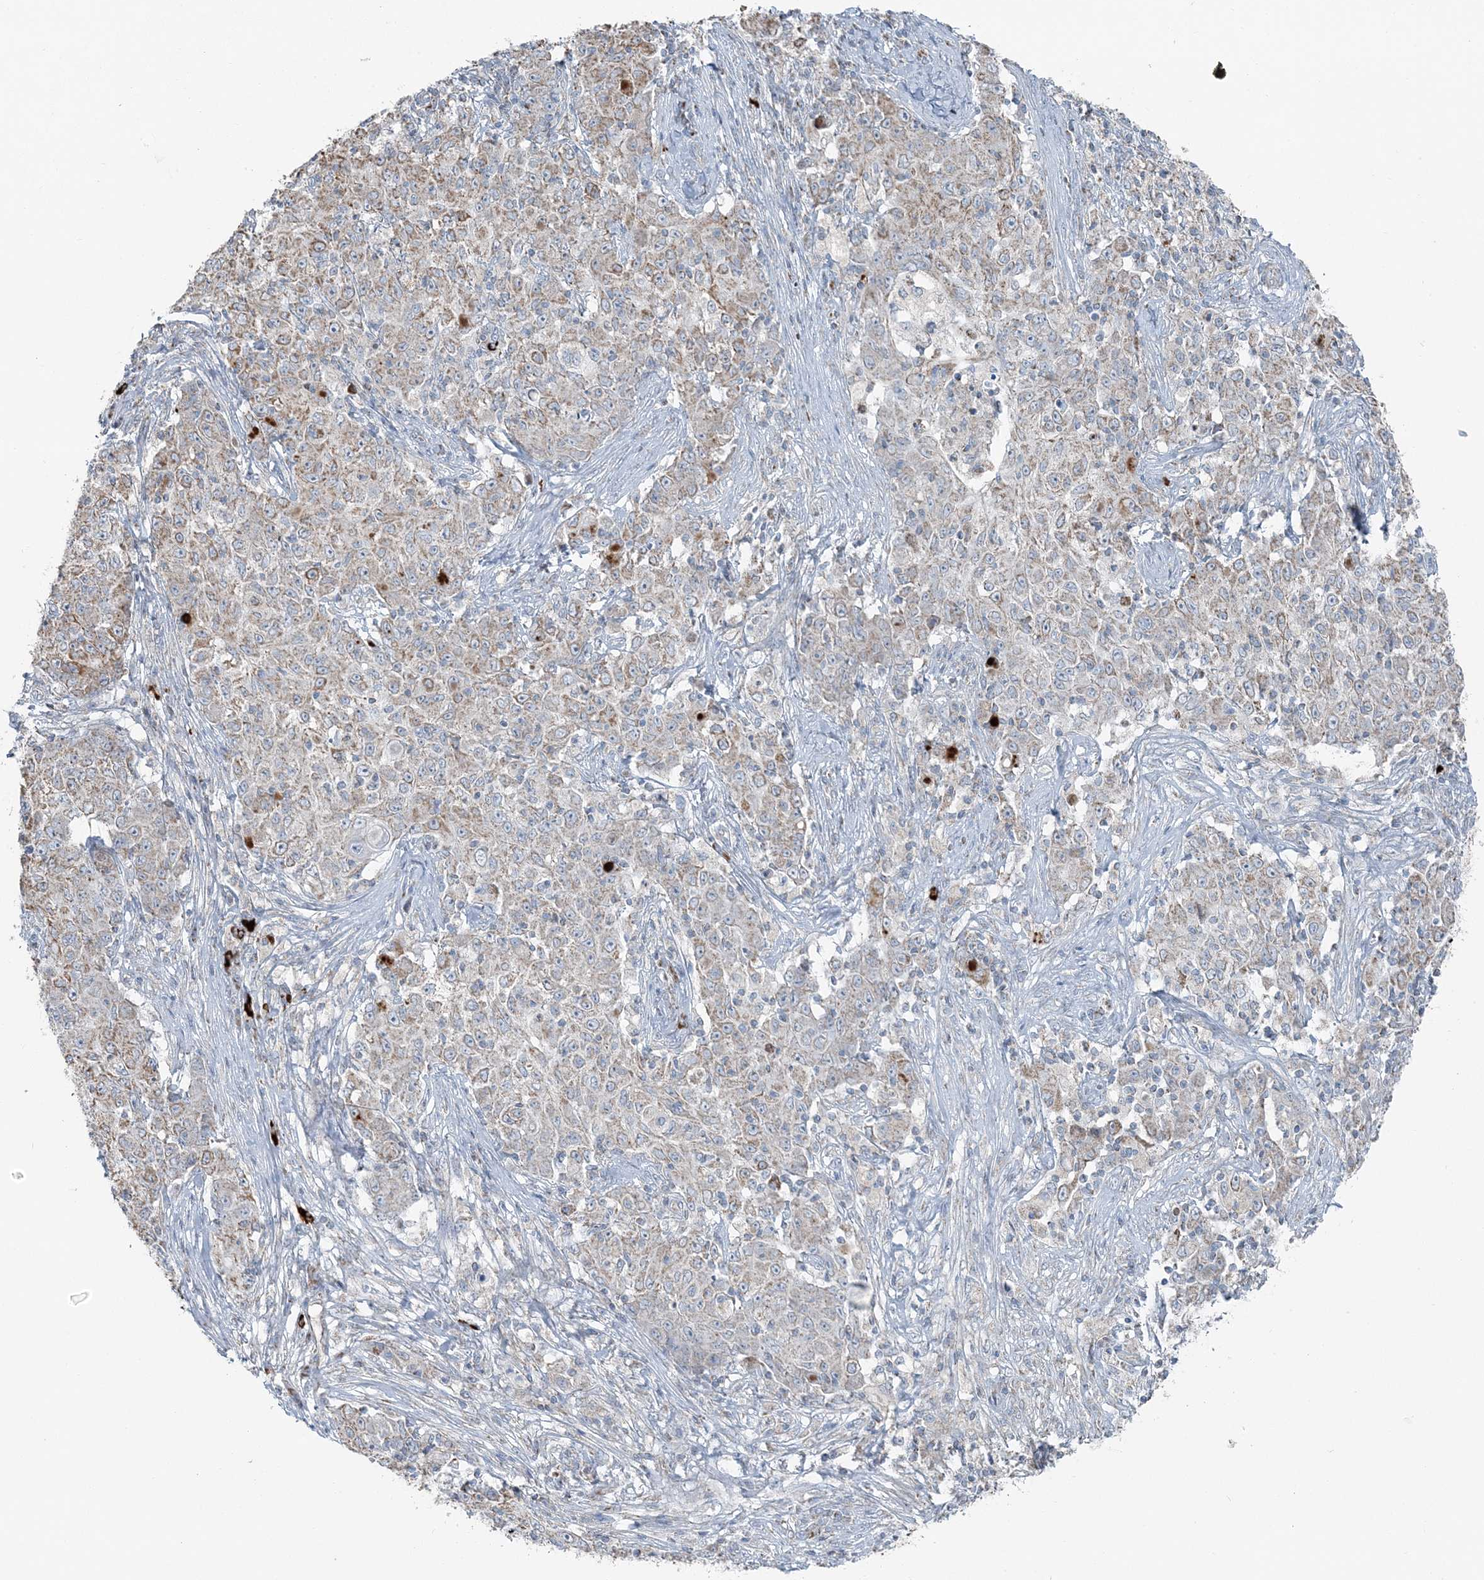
{"staining": {"intensity": "weak", "quantity": ">75%", "location": "cytoplasmic/membranous"}, "tissue": "ovarian cancer", "cell_type": "Tumor cells", "image_type": "cancer", "snomed": [{"axis": "morphology", "description": "Carcinoma, endometroid"}, {"axis": "topography", "description": "Ovary"}], "caption": "Ovarian cancer (endometroid carcinoma) was stained to show a protein in brown. There is low levels of weak cytoplasmic/membranous expression in approximately >75% of tumor cells. The protein of interest is shown in brown color, while the nuclei are stained blue.", "gene": "SLC22A16", "patient": {"sex": "female", "age": 42}}